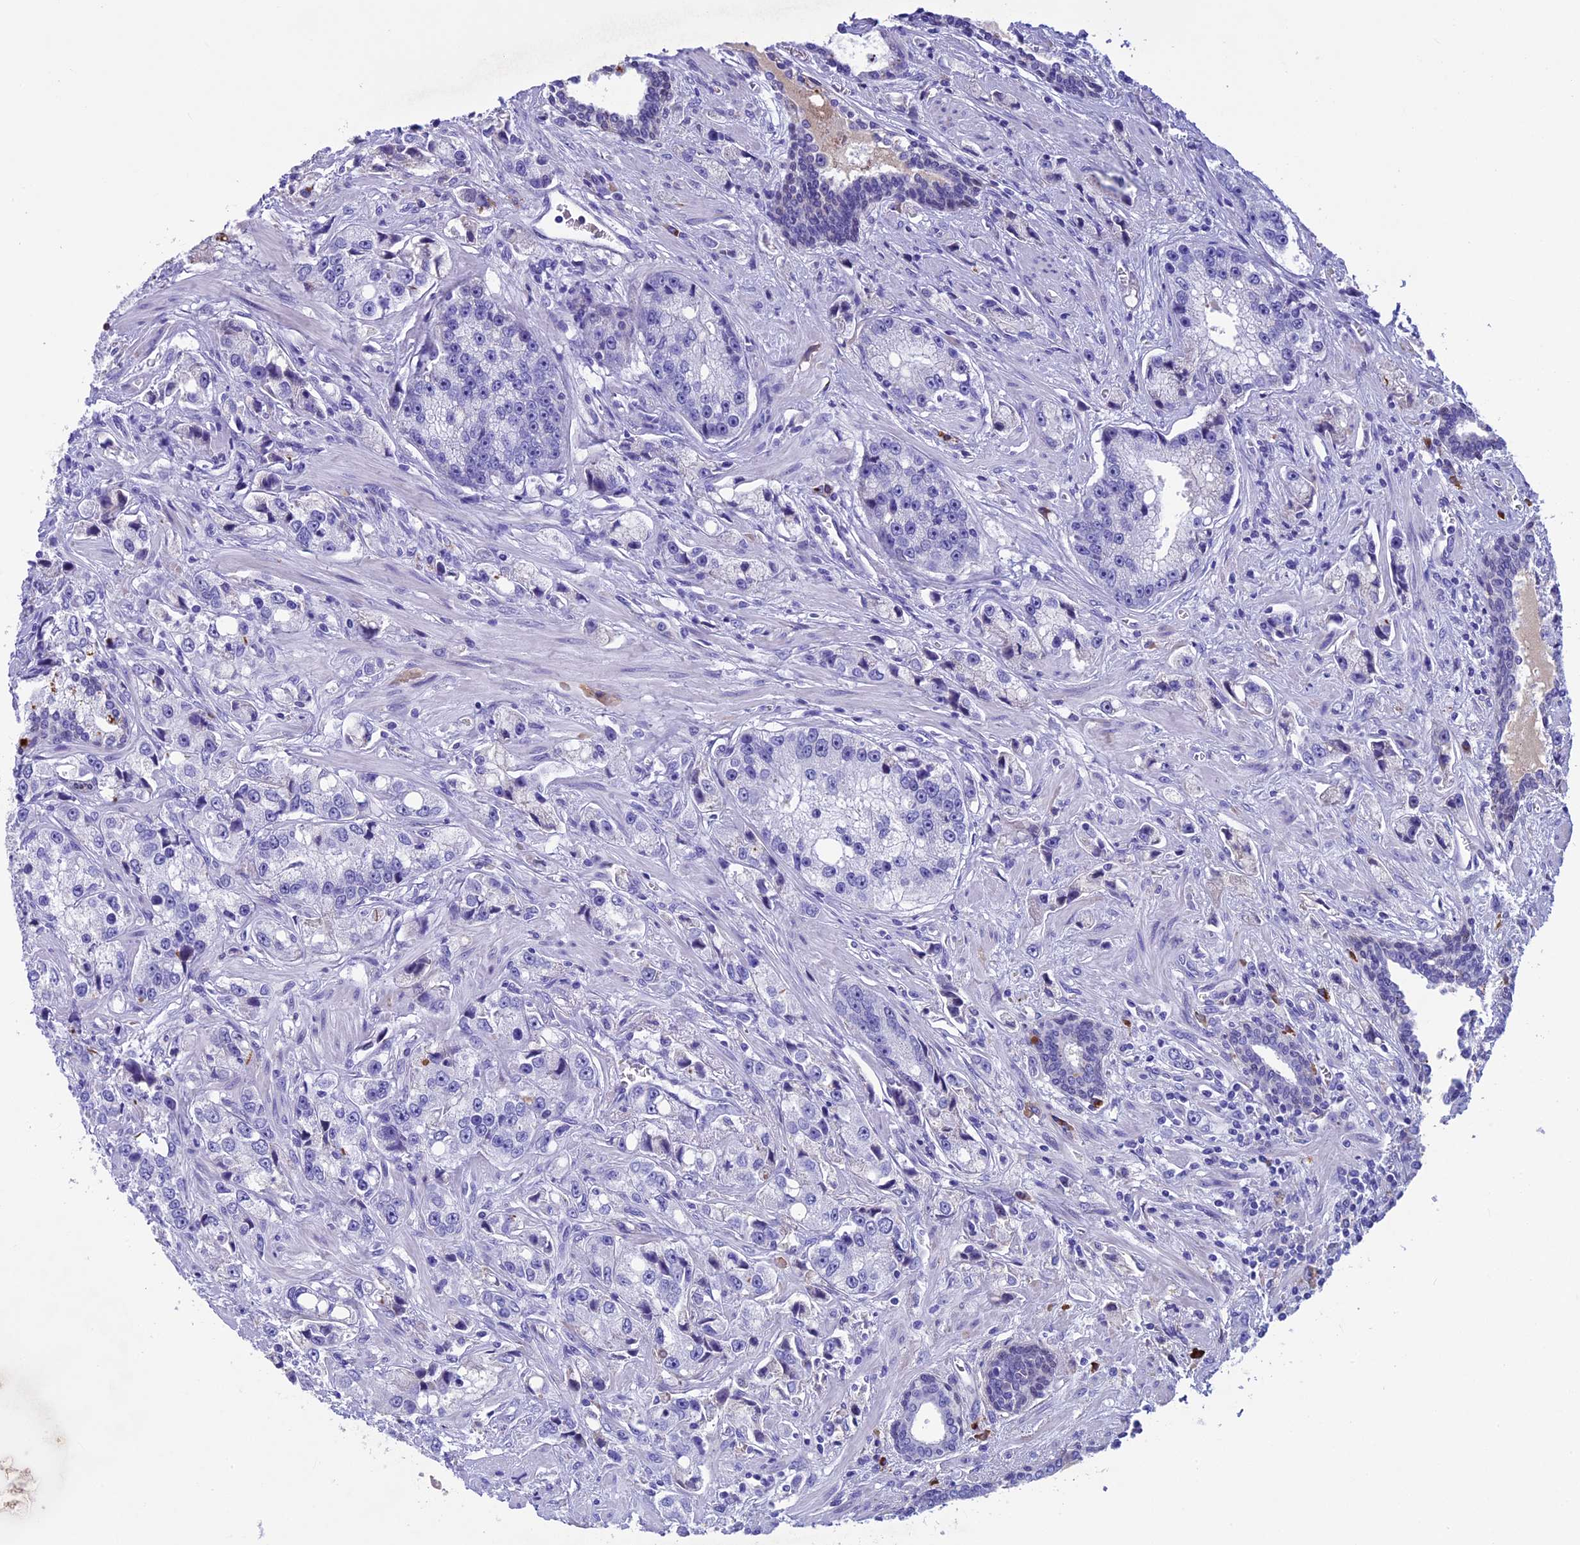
{"staining": {"intensity": "negative", "quantity": "none", "location": "none"}, "tissue": "prostate cancer", "cell_type": "Tumor cells", "image_type": "cancer", "snomed": [{"axis": "morphology", "description": "Adenocarcinoma, High grade"}, {"axis": "topography", "description": "Prostate"}], "caption": "The micrograph shows no significant positivity in tumor cells of adenocarcinoma (high-grade) (prostate). (Immunohistochemistry, brightfield microscopy, high magnification).", "gene": "IGSF6", "patient": {"sex": "male", "age": 74}}